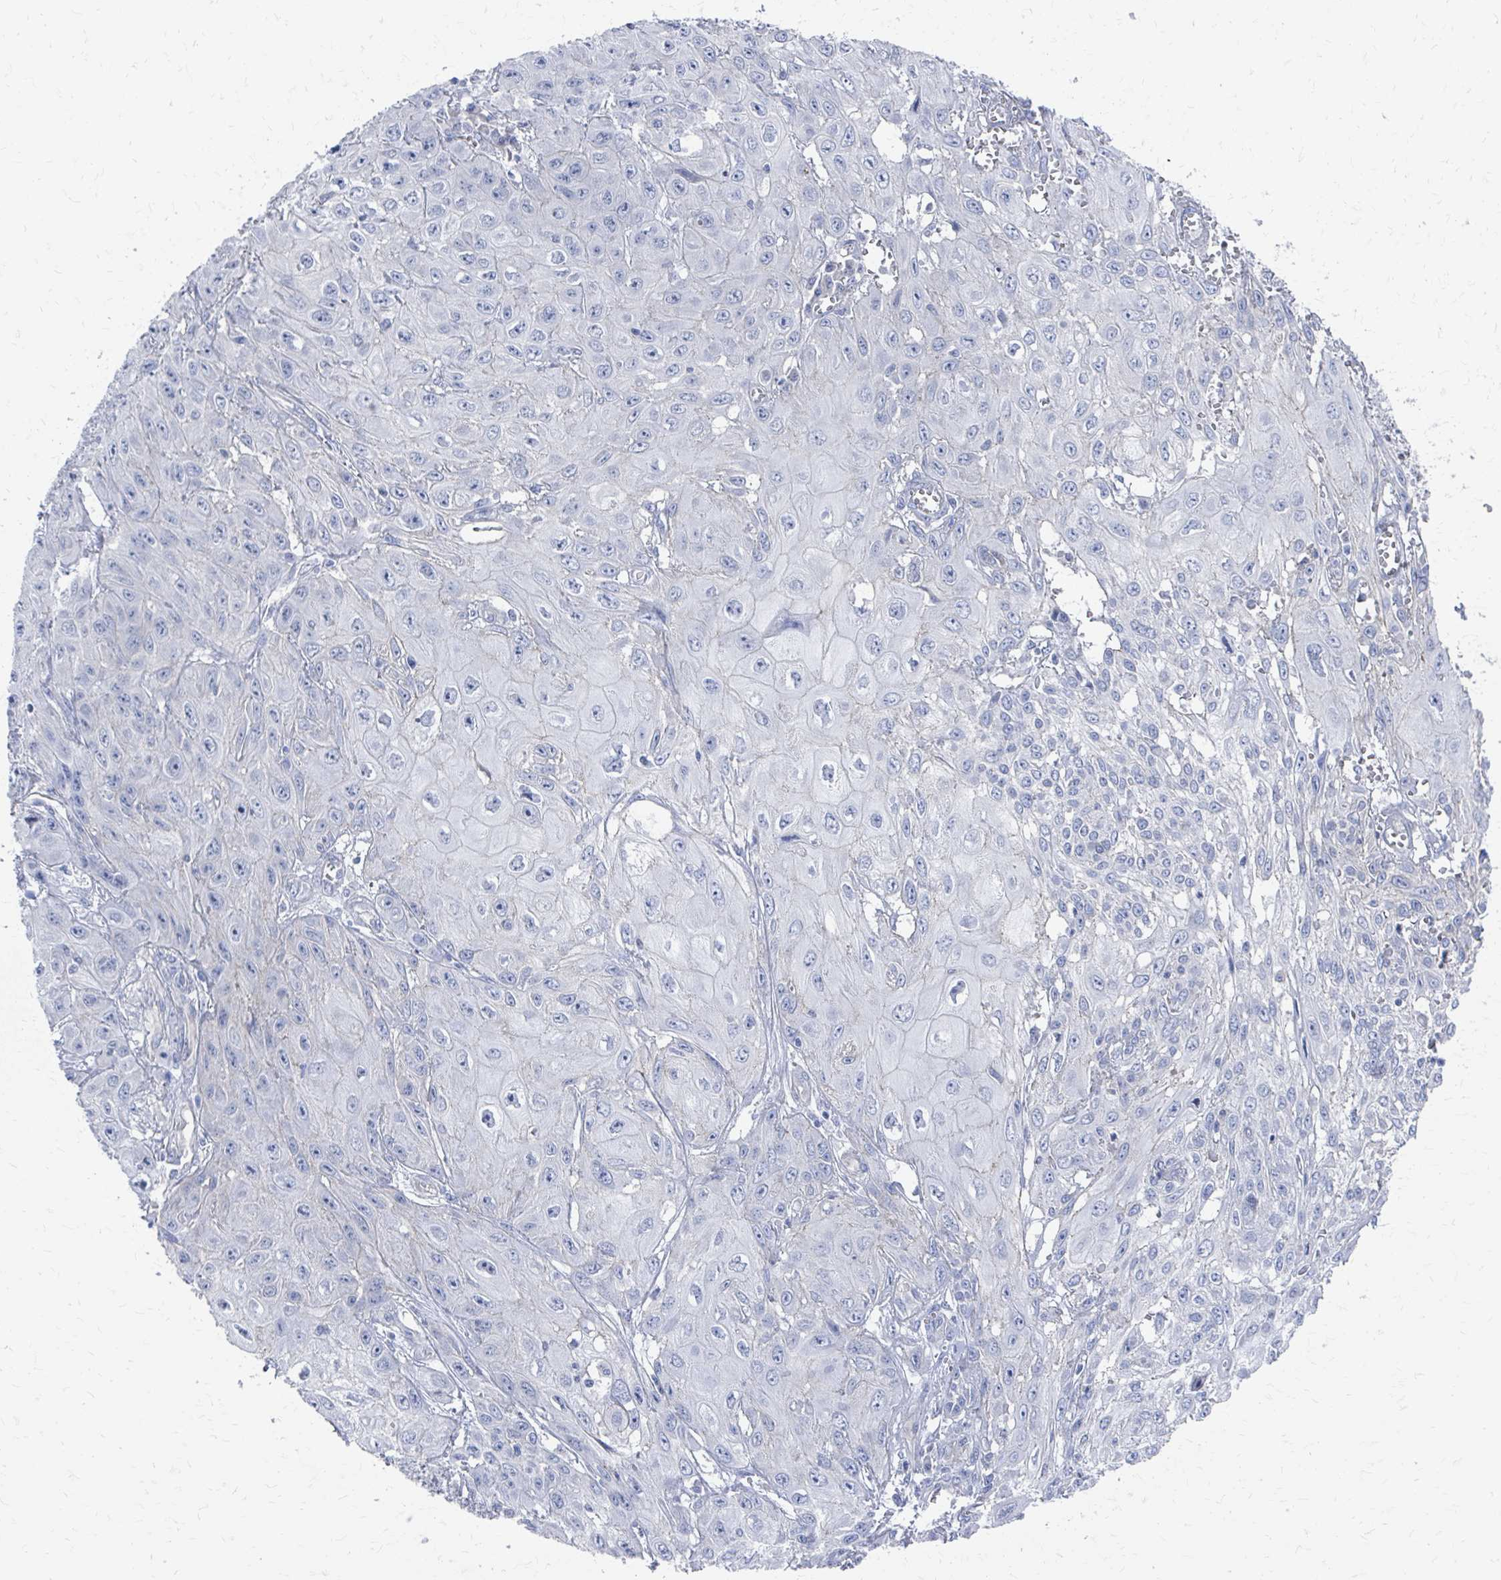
{"staining": {"intensity": "negative", "quantity": "none", "location": "none"}, "tissue": "skin cancer", "cell_type": "Tumor cells", "image_type": "cancer", "snomed": [{"axis": "morphology", "description": "Squamous cell carcinoma, NOS"}, {"axis": "topography", "description": "Skin"}, {"axis": "topography", "description": "Vulva"}], "caption": "IHC histopathology image of neoplastic tissue: human skin squamous cell carcinoma stained with DAB (3,3'-diaminobenzidine) exhibits no significant protein expression in tumor cells. (Stains: DAB immunohistochemistry with hematoxylin counter stain, Microscopy: brightfield microscopy at high magnification).", "gene": "PLEKHG7", "patient": {"sex": "female", "age": 71}}